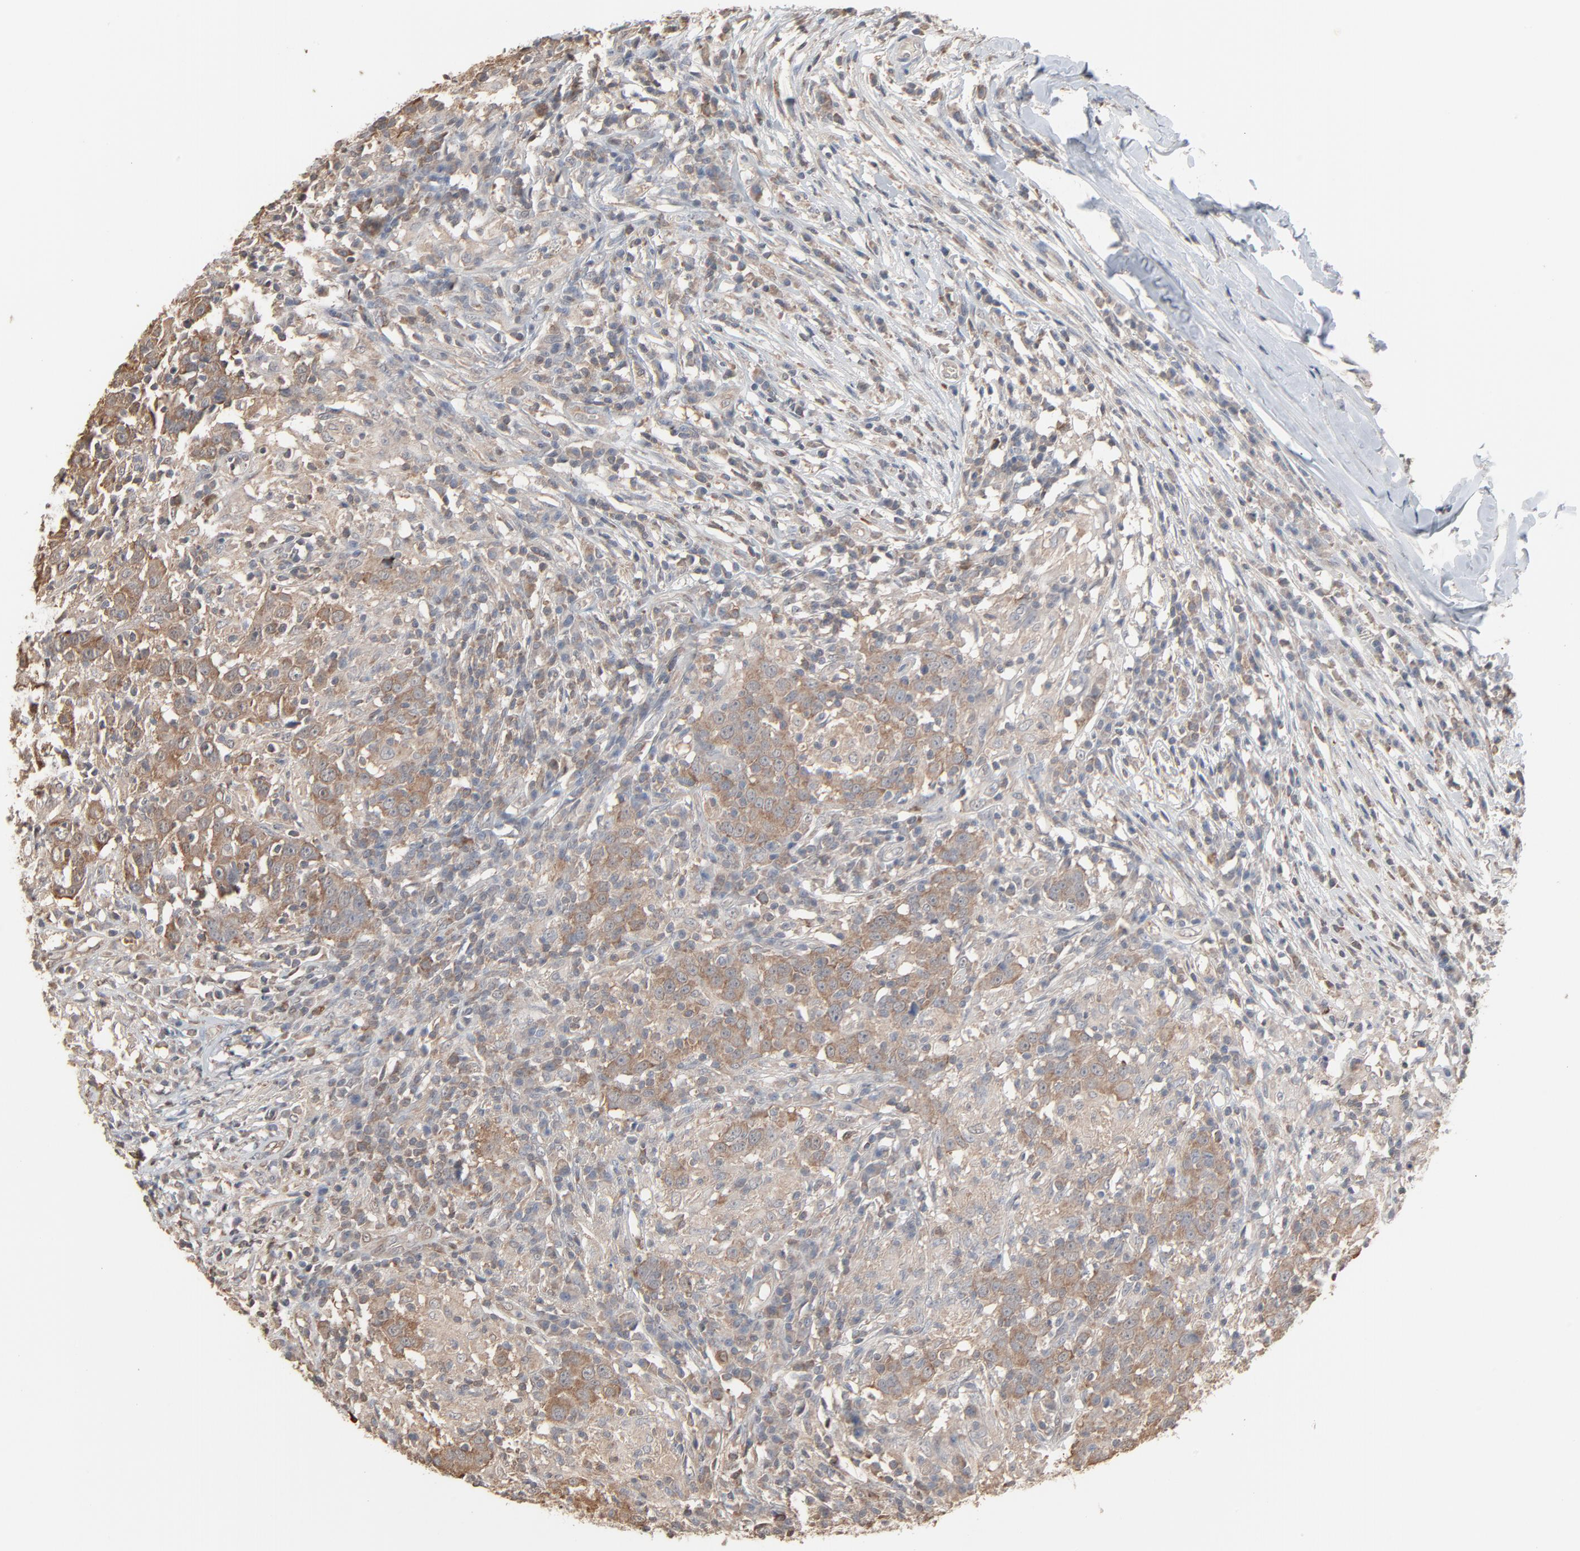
{"staining": {"intensity": "weak", "quantity": ">75%", "location": "cytoplasmic/membranous"}, "tissue": "head and neck cancer", "cell_type": "Tumor cells", "image_type": "cancer", "snomed": [{"axis": "morphology", "description": "Adenocarcinoma, NOS"}, {"axis": "topography", "description": "Salivary gland"}, {"axis": "topography", "description": "Head-Neck"}], "caption": "Protein analysis of head and neck cancer tissue demonstrates weak cytoplasmic/membranous expression in approximately >75% of tumor cells. Immunohistochemistry stains the protein of interest in brown and the nuclei are stained blue.", "gene": "CCT5", "patient": {"sex": "female", "age": 65}}